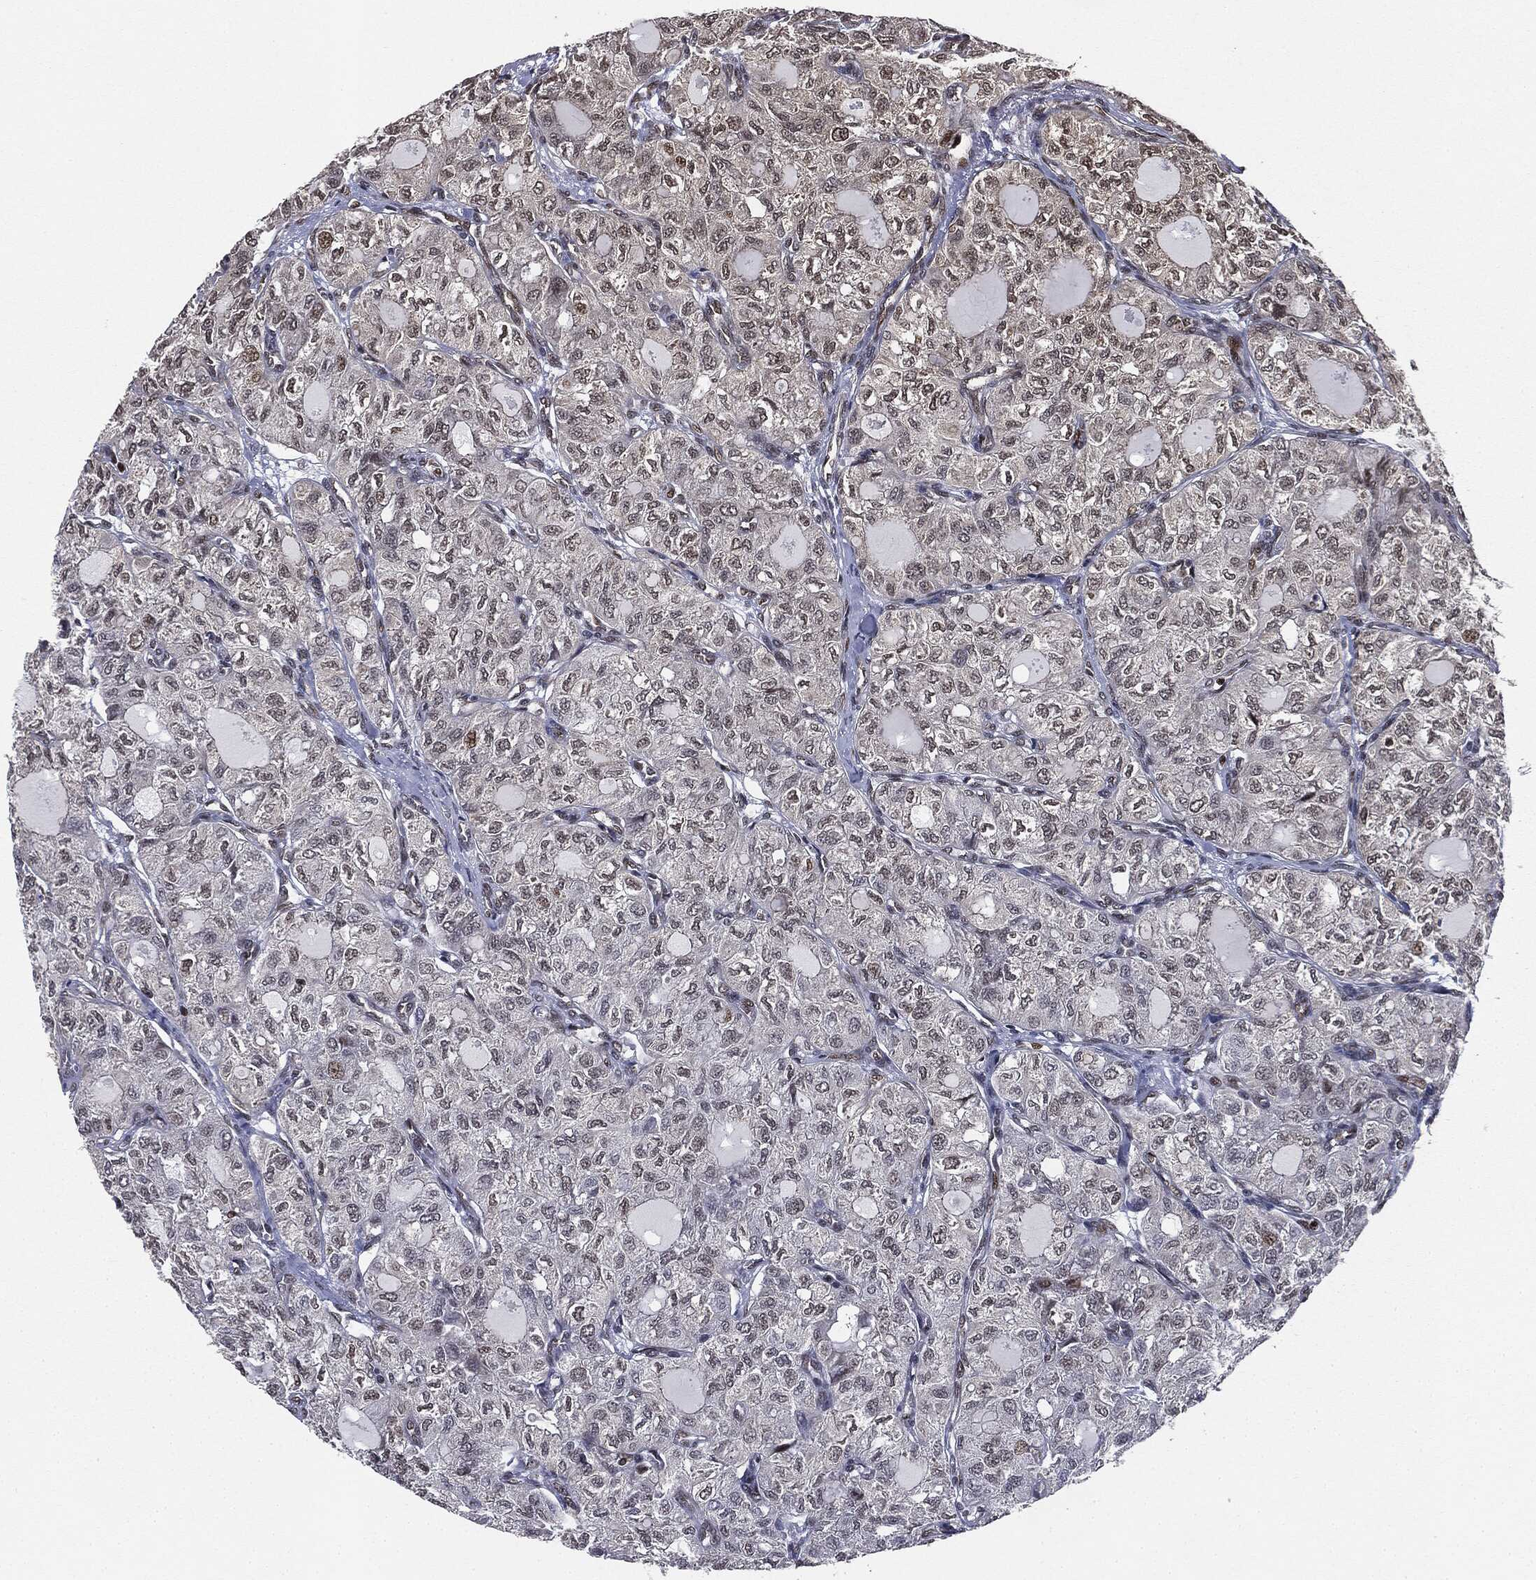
{"staining": {"intensity": "weak", "quantity": "<25%", "location": "nuclear"}, "tissue": "thyroid cancer", "cell_type": "Tumor cells", "image_type": "cancer", "snomed": [{"axis": "morphology", "description": "Follicular adenoma carcinoma, NOS"}, {"axis": "topography", "description": "Thyroid gland"}], "caption": "DAB (3,3'-diaminobenzidine) immunohistochemical staining of human follicular adenoma carcinoma (thyroid) displays no significant expression in tumor cells.", "gene": "TBC1D22A", "patient": {"sex": "male", "age": 75}}